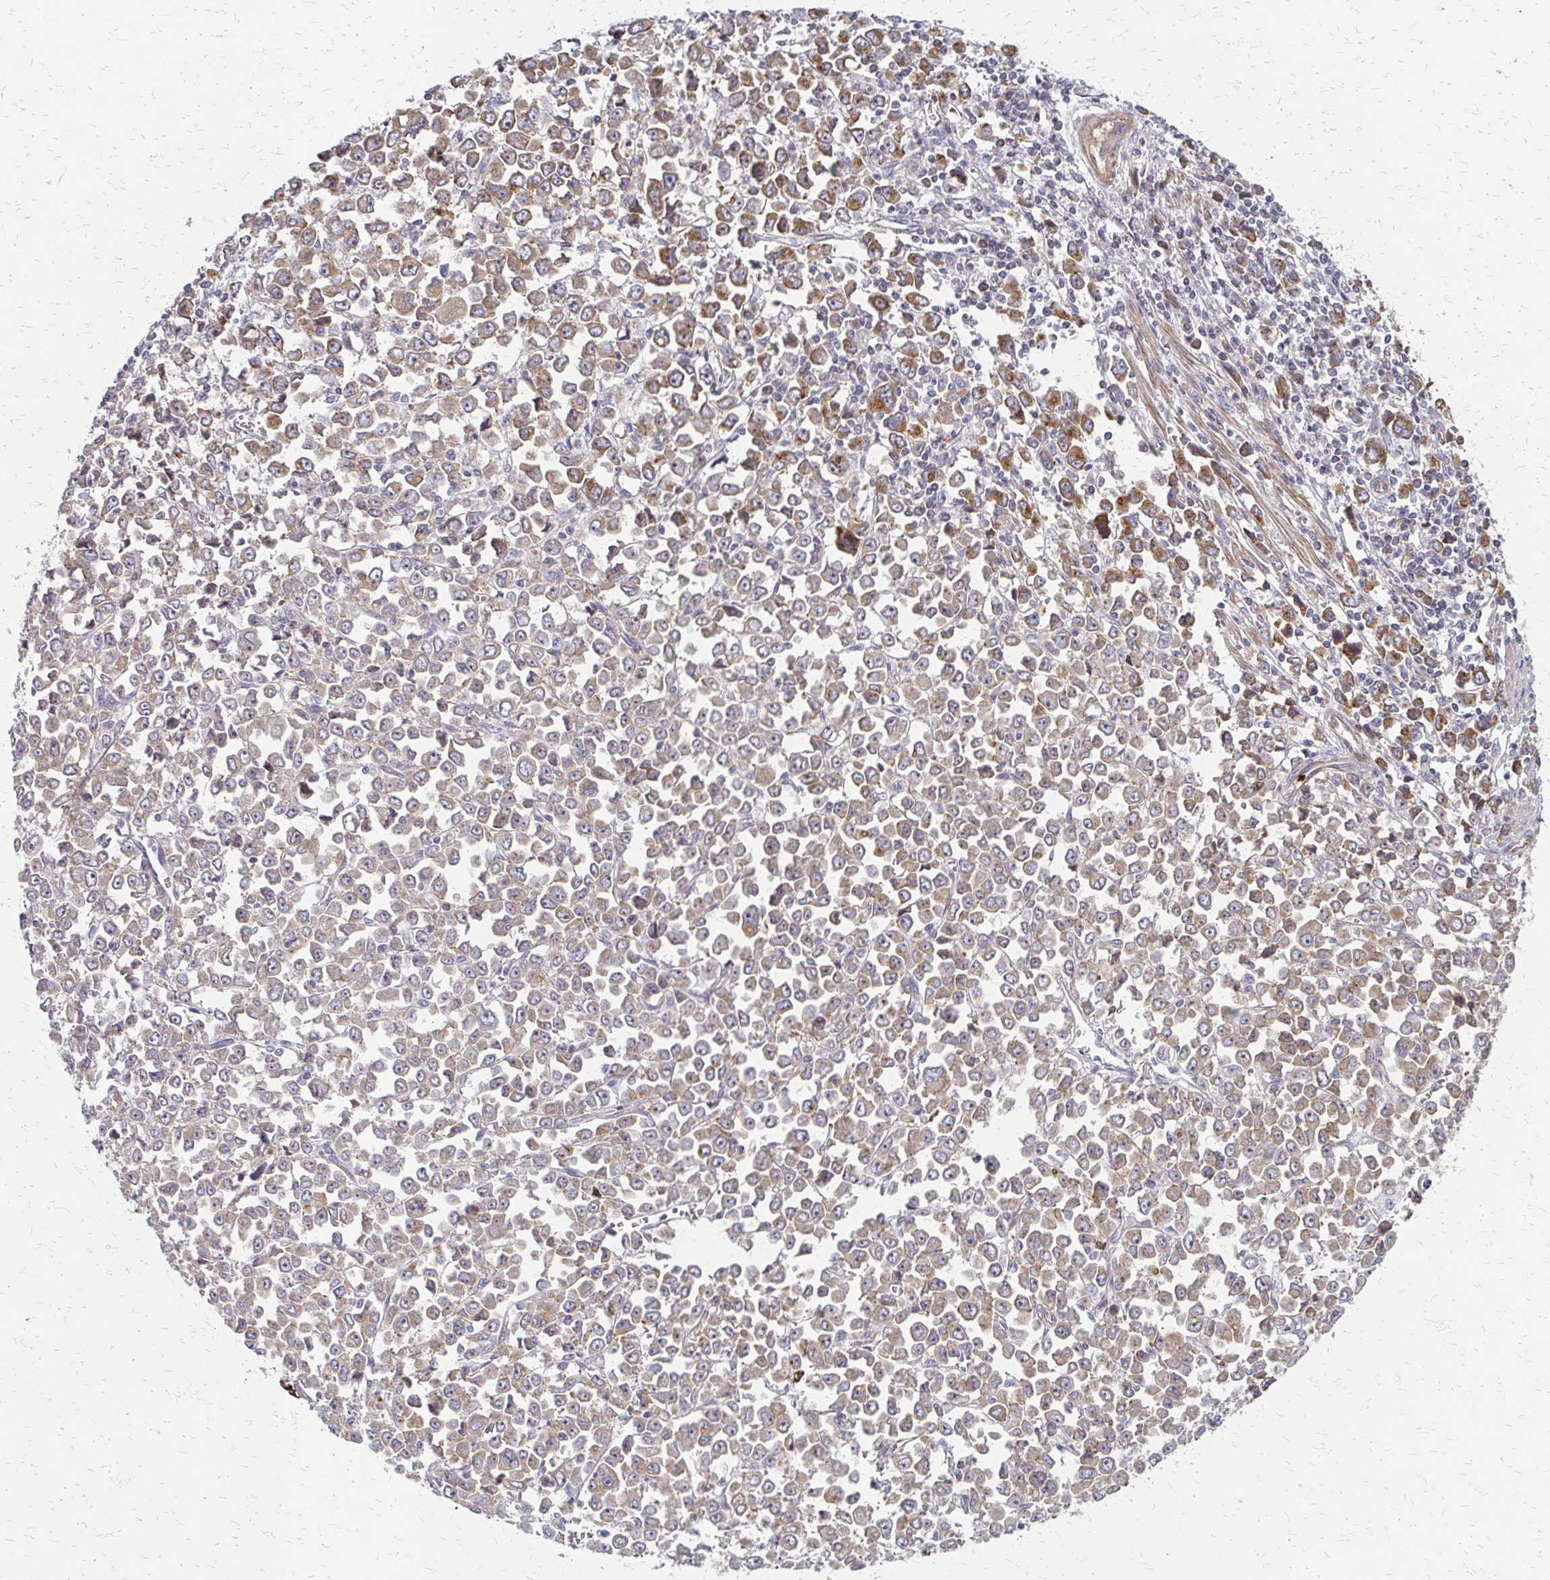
{"staining": {"intensity": "weak", "quantity": "25%-75%", "location": "cytoplasmic/membranous"}, "tissue": "stomach cancer", "cell_type": "Tumor cells", "image_type": "cancer", "snomed": [{"axis": "morphology", "description": "Adenocarcinoma, NOS"}, {"axis": "topography", "description": "Stomach, upper"}], "caption": "This image exhibits immunohistochemistry staining of stomach cancer (adenocarcinoma), with low weak cytoplasmic/membranous expression in approximately 25%-75% of tumor cells.", "gene": "ZNF383", "patient": {"sex": "male", "age": 70}}